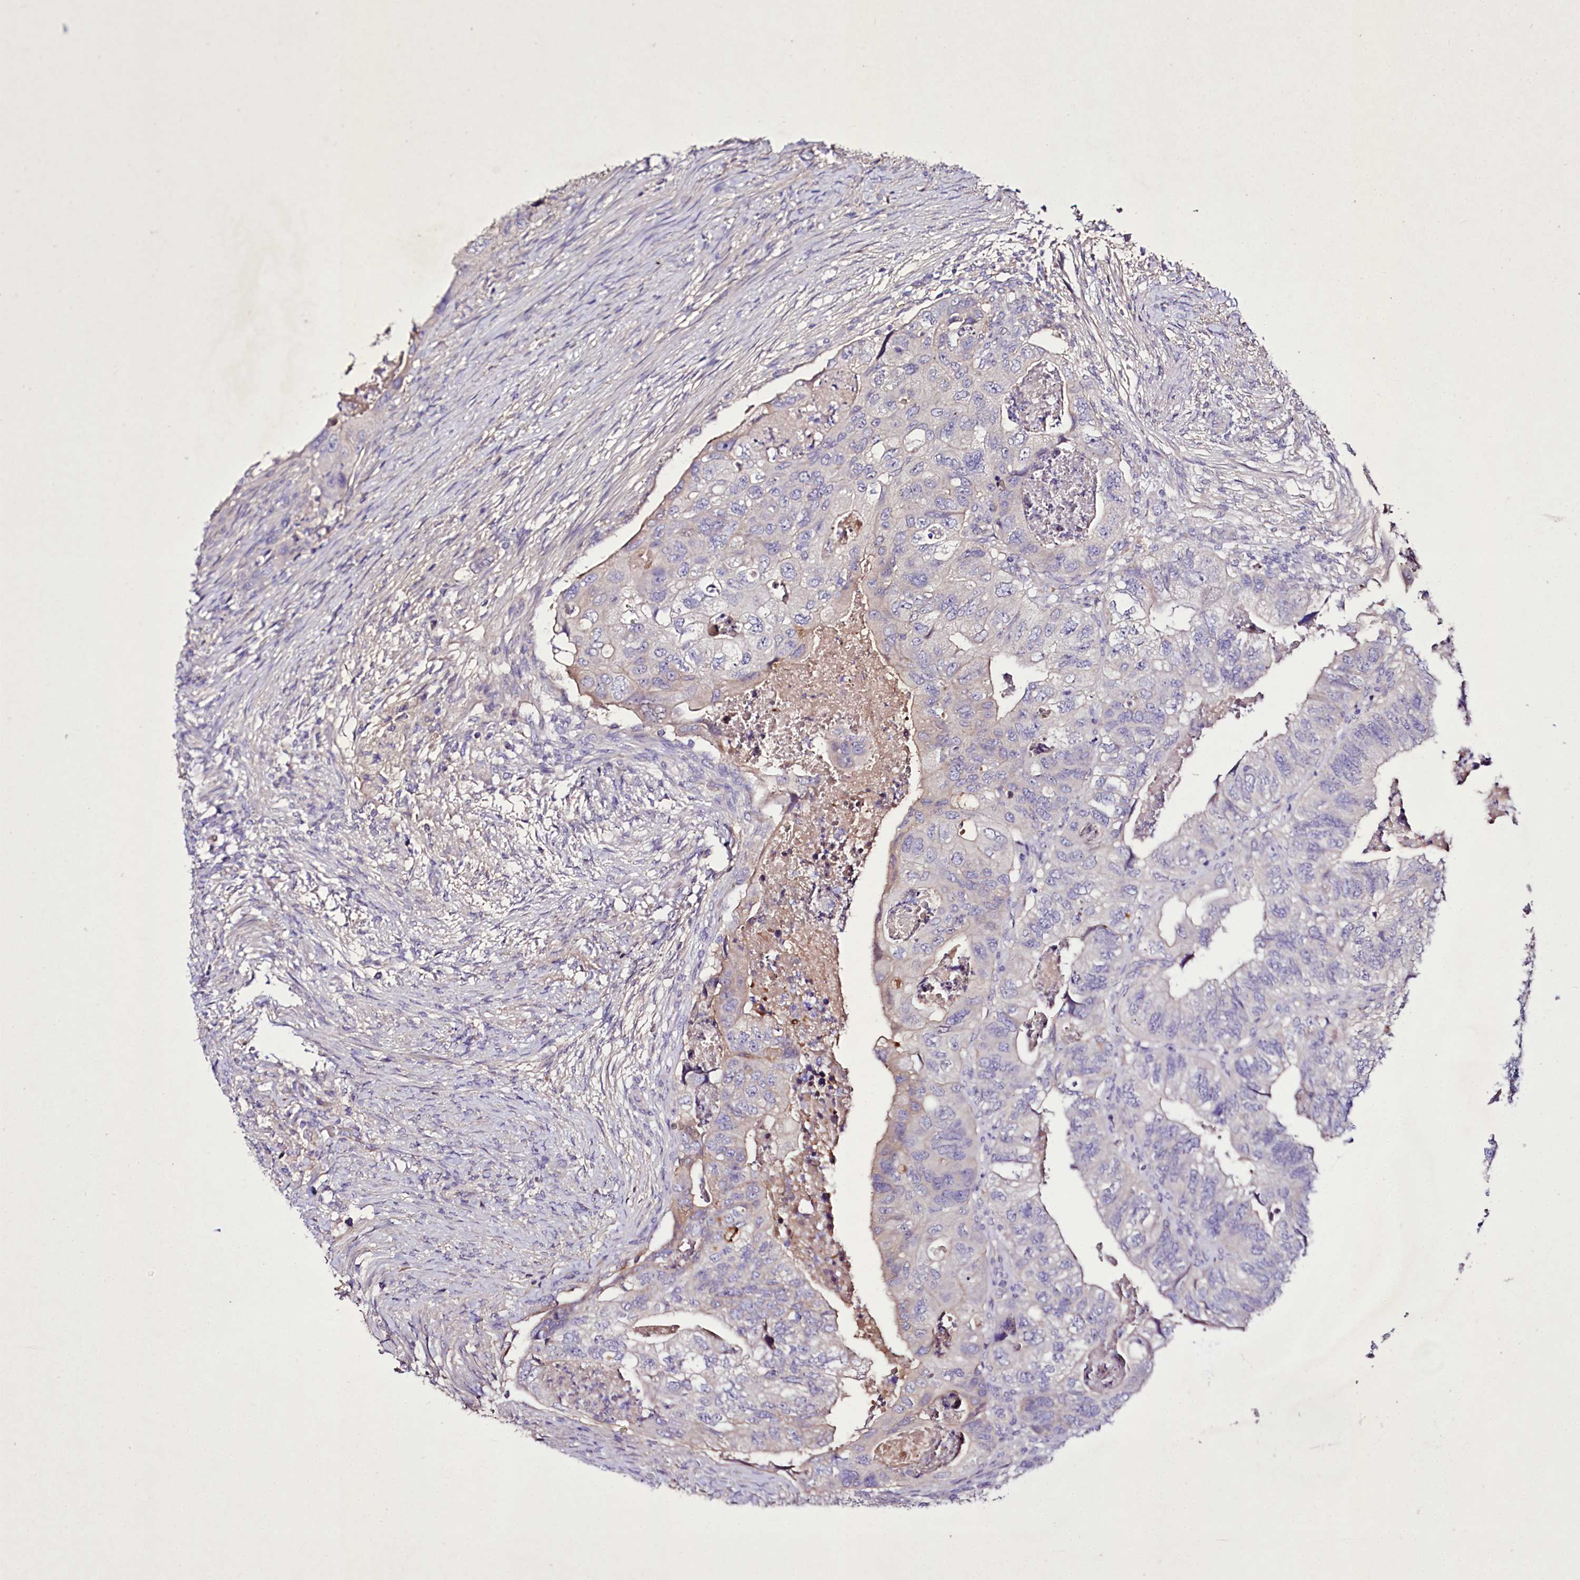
{"staining": {"intensity": "negative", "quantity": "none", "location": "none"}, "tissue": "colorectal cancer", "cell_type": "Tumor cells", "image_type": "cancer", "snomed": [{"axis": "morphology", "description": "Adenocarcinoma, NOS"}, {"axis": "topography", "description": "Rectum"}], "caption": "Micrograph shows no protein expression in tumor cells of colorectal cancer tissue.", "gene": "PPP1R32", "patient": {"sex": "male", "age": 63}}